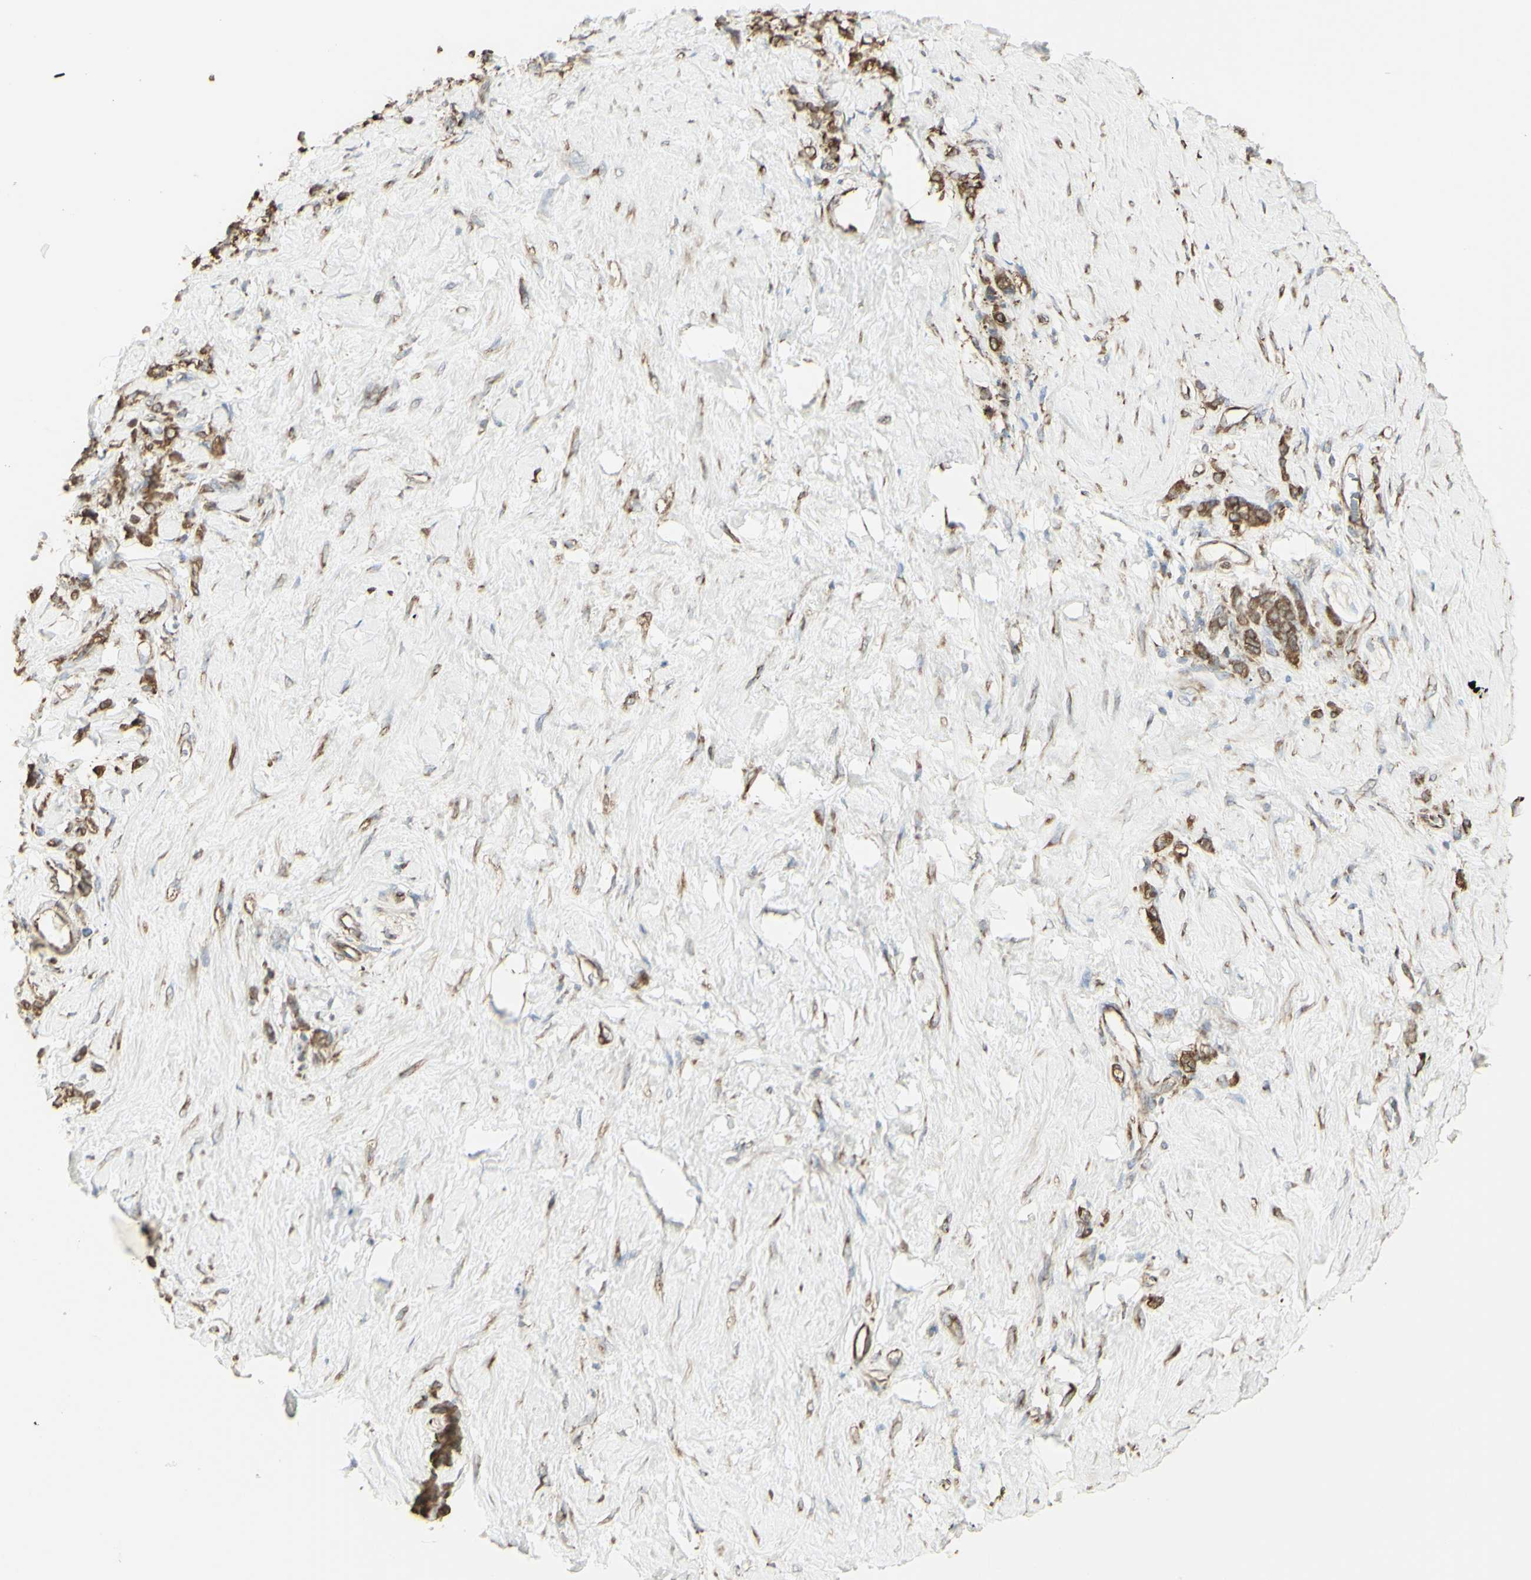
{"staining": {"intensity": "moderate", "quantity": ">75%", "location": "cytoplasmic/membranous"}, "tissue": "stomach cancer", "cell_type": "Tumor cells", "image_type": "cancer", "snomed": [{"axis": "morphology", "description": "Adenocarcinoma, NOS"}, {"axis": "topography", "description": "Stomach"}], "caption": "A brown stain labels moderate cytoplasmic/membranous positivity of a protein in stomach cancer tumor cells.", "gene": "EEF1B2", "patient": {"sex": "male", "age": 82}}